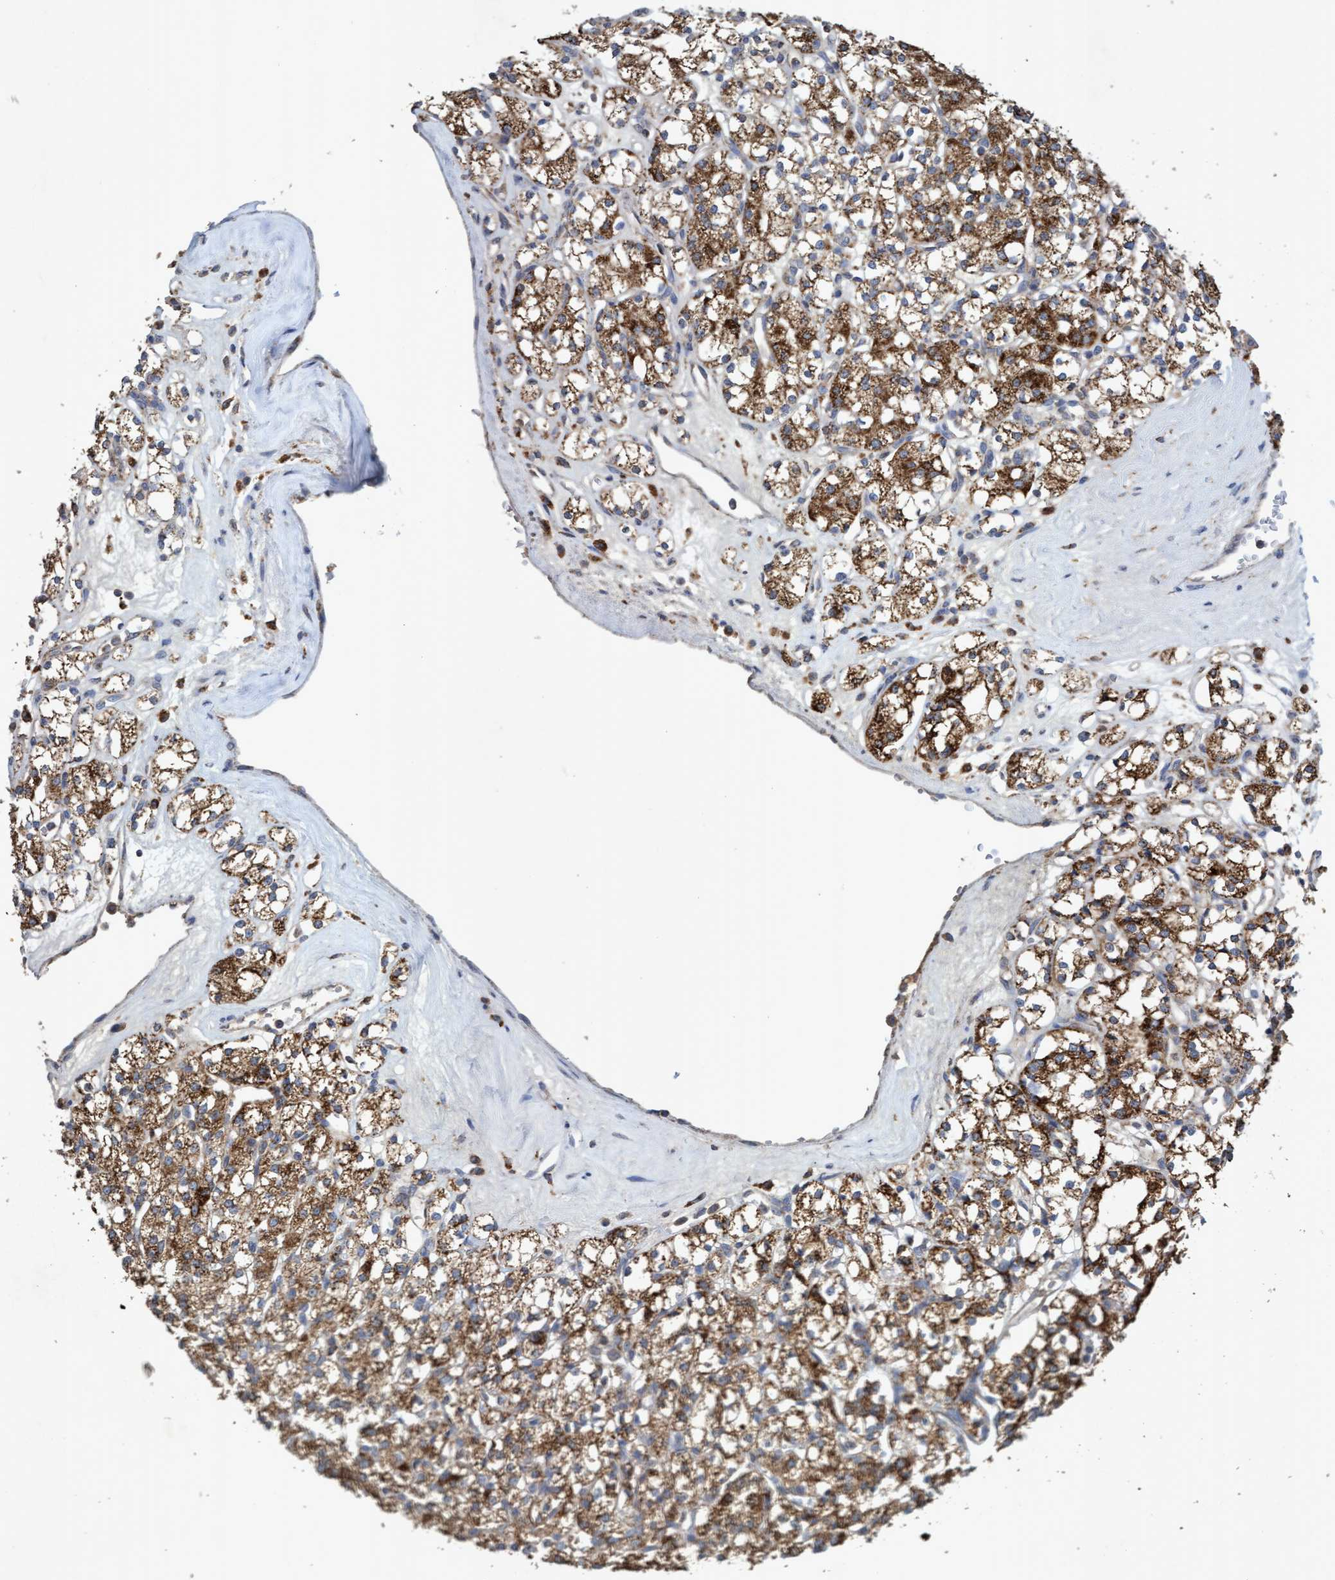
{"staining": {"intensity": "moderate", "quantity": ">75%", "location": "cytoplasmic/membranous"}, "tissue": "renal cancer", "cell_type": "Tumor cells", "image_type": "cancer", "snomed": [{"axis": "morphology", "description": "Adenocarcinoma, NOS"}, {"axis": "topography", "description": "Kidney"}], "caption": "Immunohistochemical staining of human adenocarcinoma (renal) demonstrates moderate cytoplasmic/membranous protein staining in about >75% of tumor cells. (IHC, brightfield microscopy, high magnification).", "gene": "ATPAF2", "patient": {"sex": "male", "age": 77}}